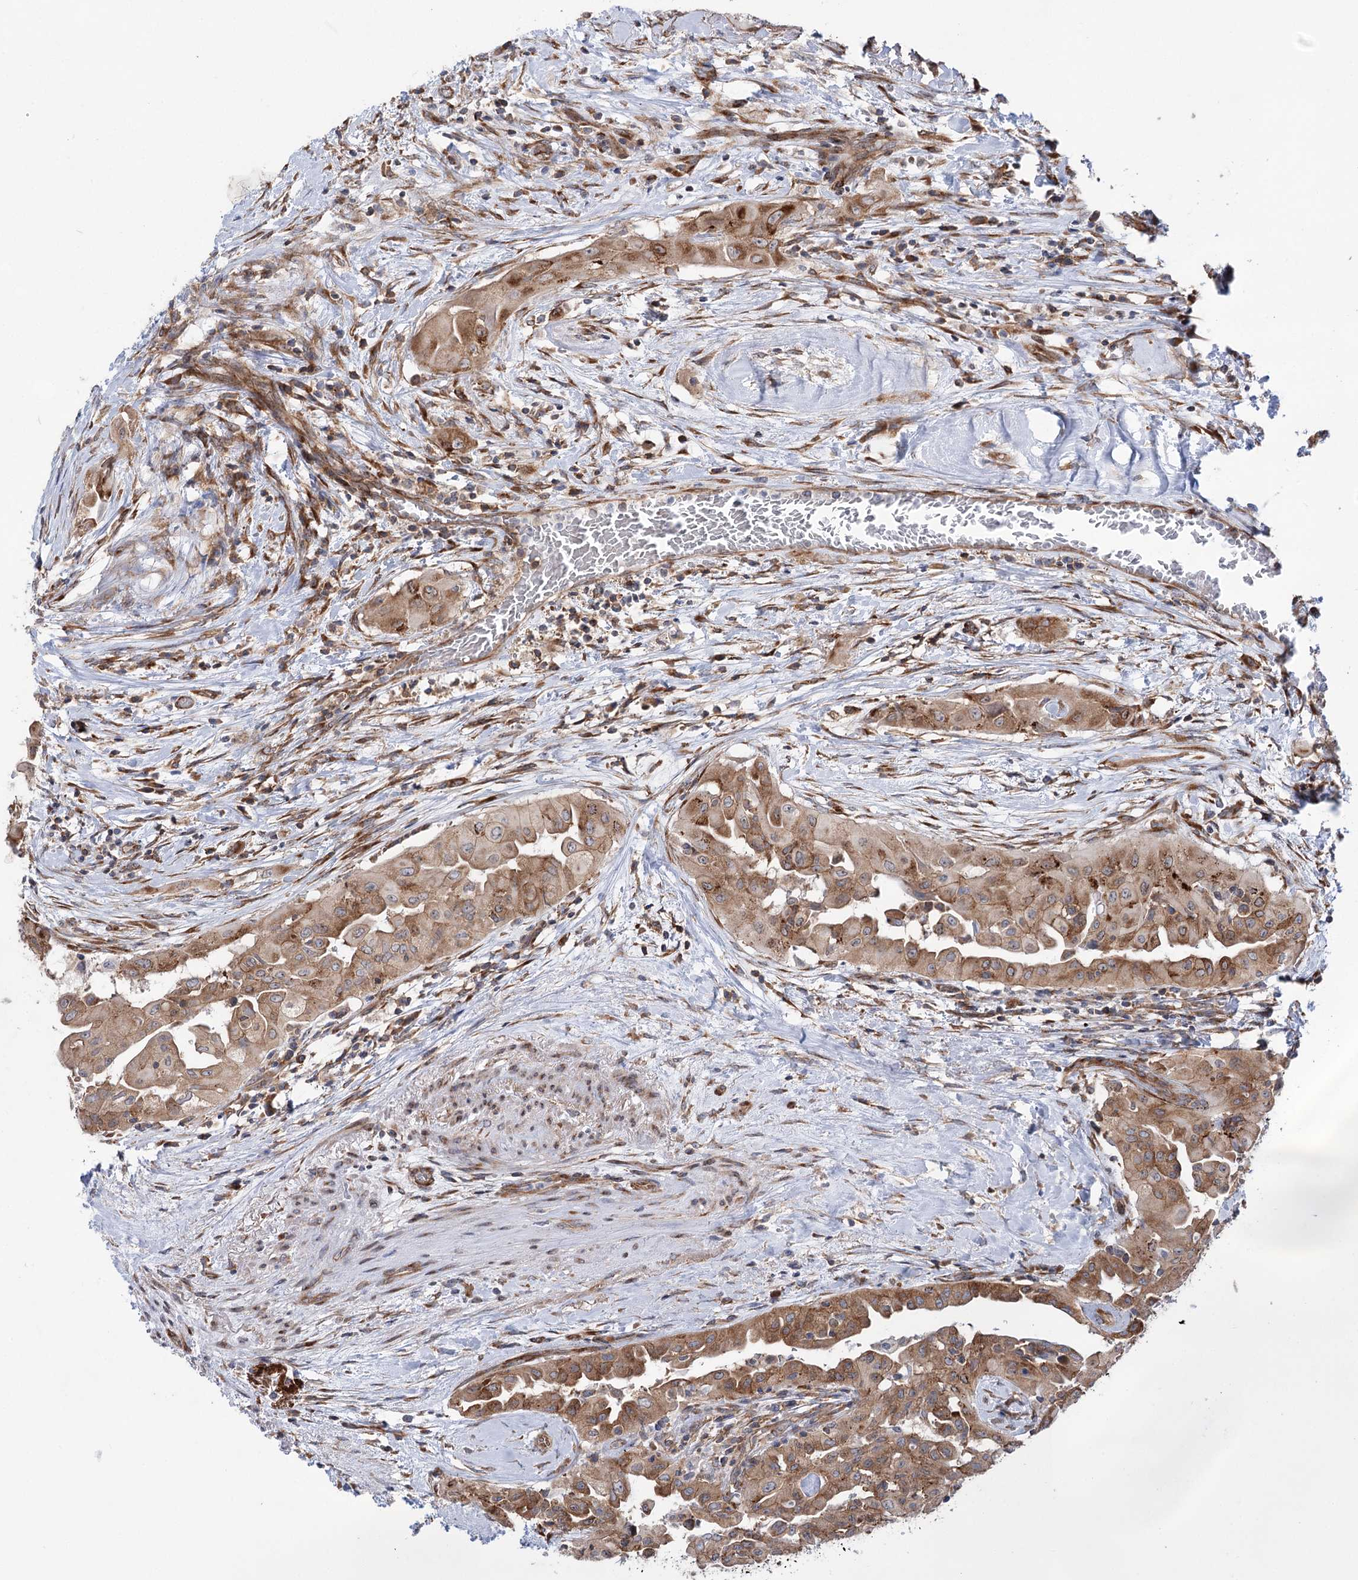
{"staining": {"intensity": "moderate", "quantity": ">75%", "location": "cytoplasmic/membranous"}, "tissue": "thyroid cancer", "cell_type": "Tumor cells", "image_type": "cancer", "snomed": [{"axis": "morphology", "description": "Papillary adenocarcinoma, NOS"}, {"axis": "topography", "description": "Thyroid gland"}], "caption": "The image displays immunohistochemical staining of papillary adenocarcinoma (thyroid). There is moderate cytoplasmic/membranous expression is present in about >75% of tumor cells.", "gene": "VWA2", "patient": {"sex": "female", "age": 59}}